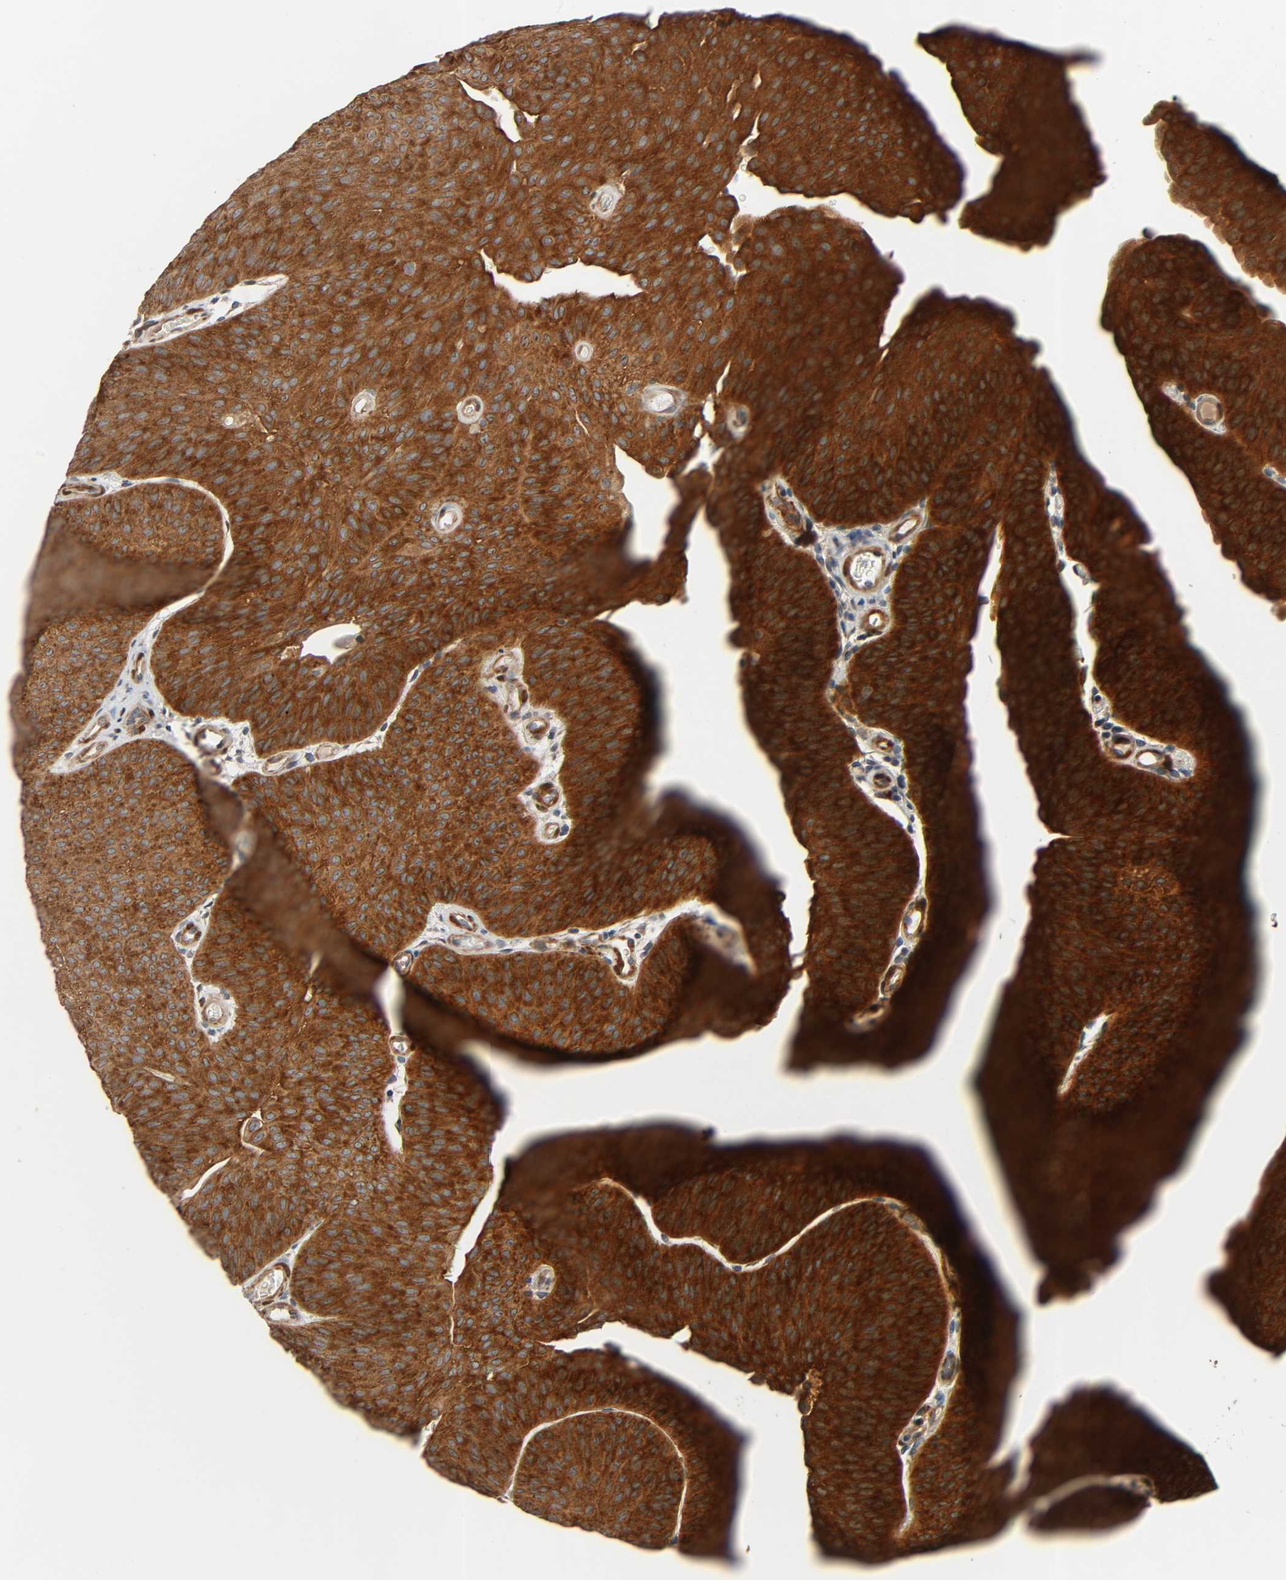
{"staining": {"intensity": "strong", "quantity": ">75%", "location": "cytoplasmic/membranous"}, "tissue": "urothelial cancer", "cell_type": "Tumor cells", "image_type": "cancer", "snomed": [{"axis": "morphology", "description": "Urothelial carcinoma, Low grade"}, {"axis": "topography", "description": "Urinary bladder"}], "caption": "Urothelial cancer stained for a protein (brown) exhibits strong cytoplasmic/membranous positive positivity in about >75% of tumor cells.", "gene": "PTK2", "patient": {"sex": "female", "age": 60}}